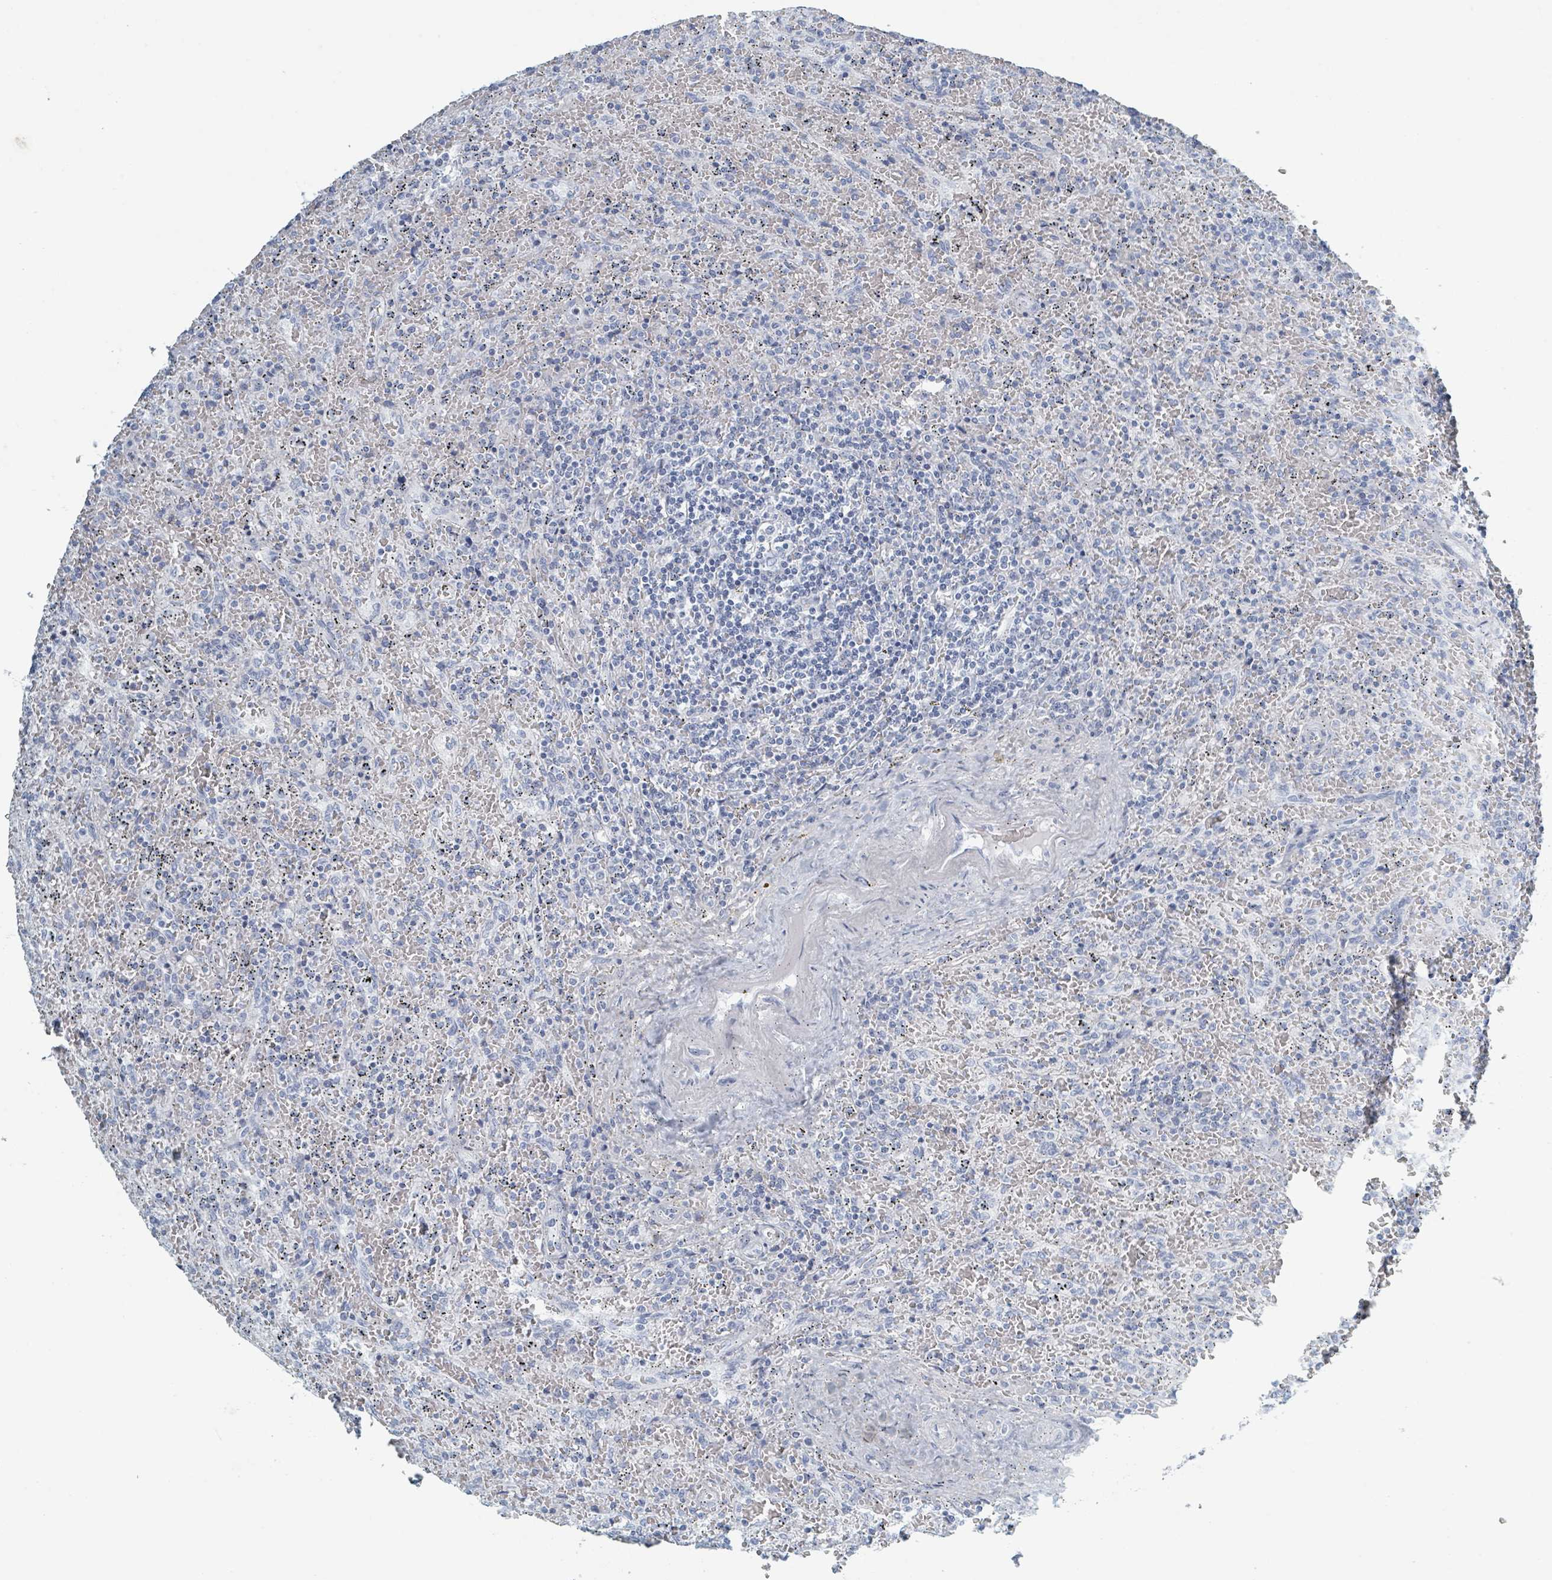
{"staining": {"intensity": "negative", "quantity": "none", "location": "none"}, "tissue": "lymphoma", "cell_type": "Tumor cells", "image_type": "cancer", "snomed": [{"axis": "morphology", "description": "Malignant lymphoma, non-Hodgkin's type, Low grade"}, {"axis": "topography", "description": "Spleen"}], "caption": "Human lymphoma stained for a protein using IHC shows no expression in tumor cells.", "gene": "HEATR5A", "patient": {"sex": "female", "age": 64}}